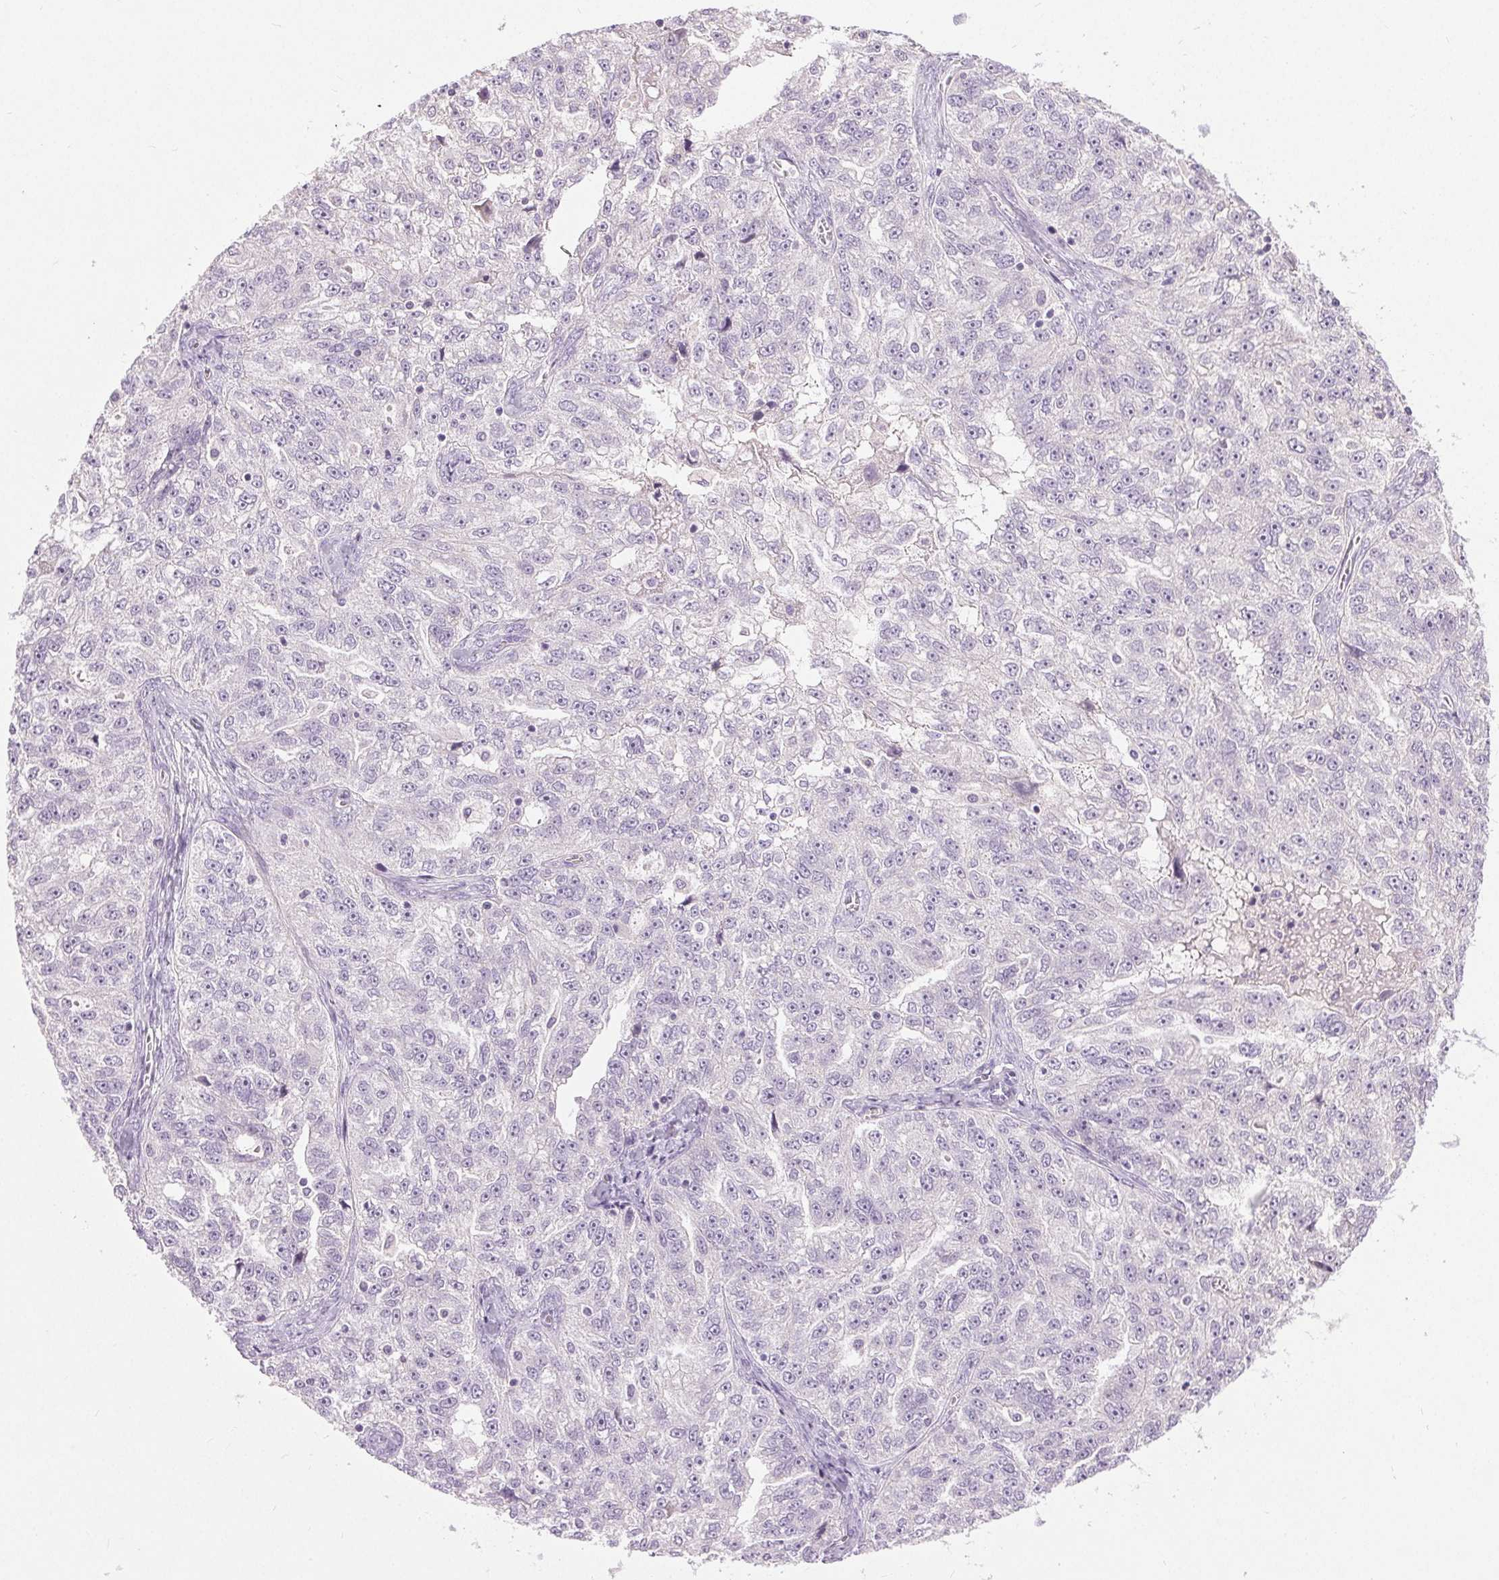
{"staining": {"intensity": "negative", "quantity": "none", "location": "none"}, "tissue": "ovarian cancer", "cell_type": "Tumor cells", "image_type": "cancer", "snomed": [{"axis": "morphology", "description": "Cystadenocarcinoma, serous, NOS"}, {"axis": "topography", "description": "Ovary"}], "caption": "This is an immunohistochemistry (IHC) histopathology image of human serous cystadenocarcinoma (ovarian). There is no staining in tumor cells.", "gene": "DSG3", "patient": {"sex": "female", "age": 51}}